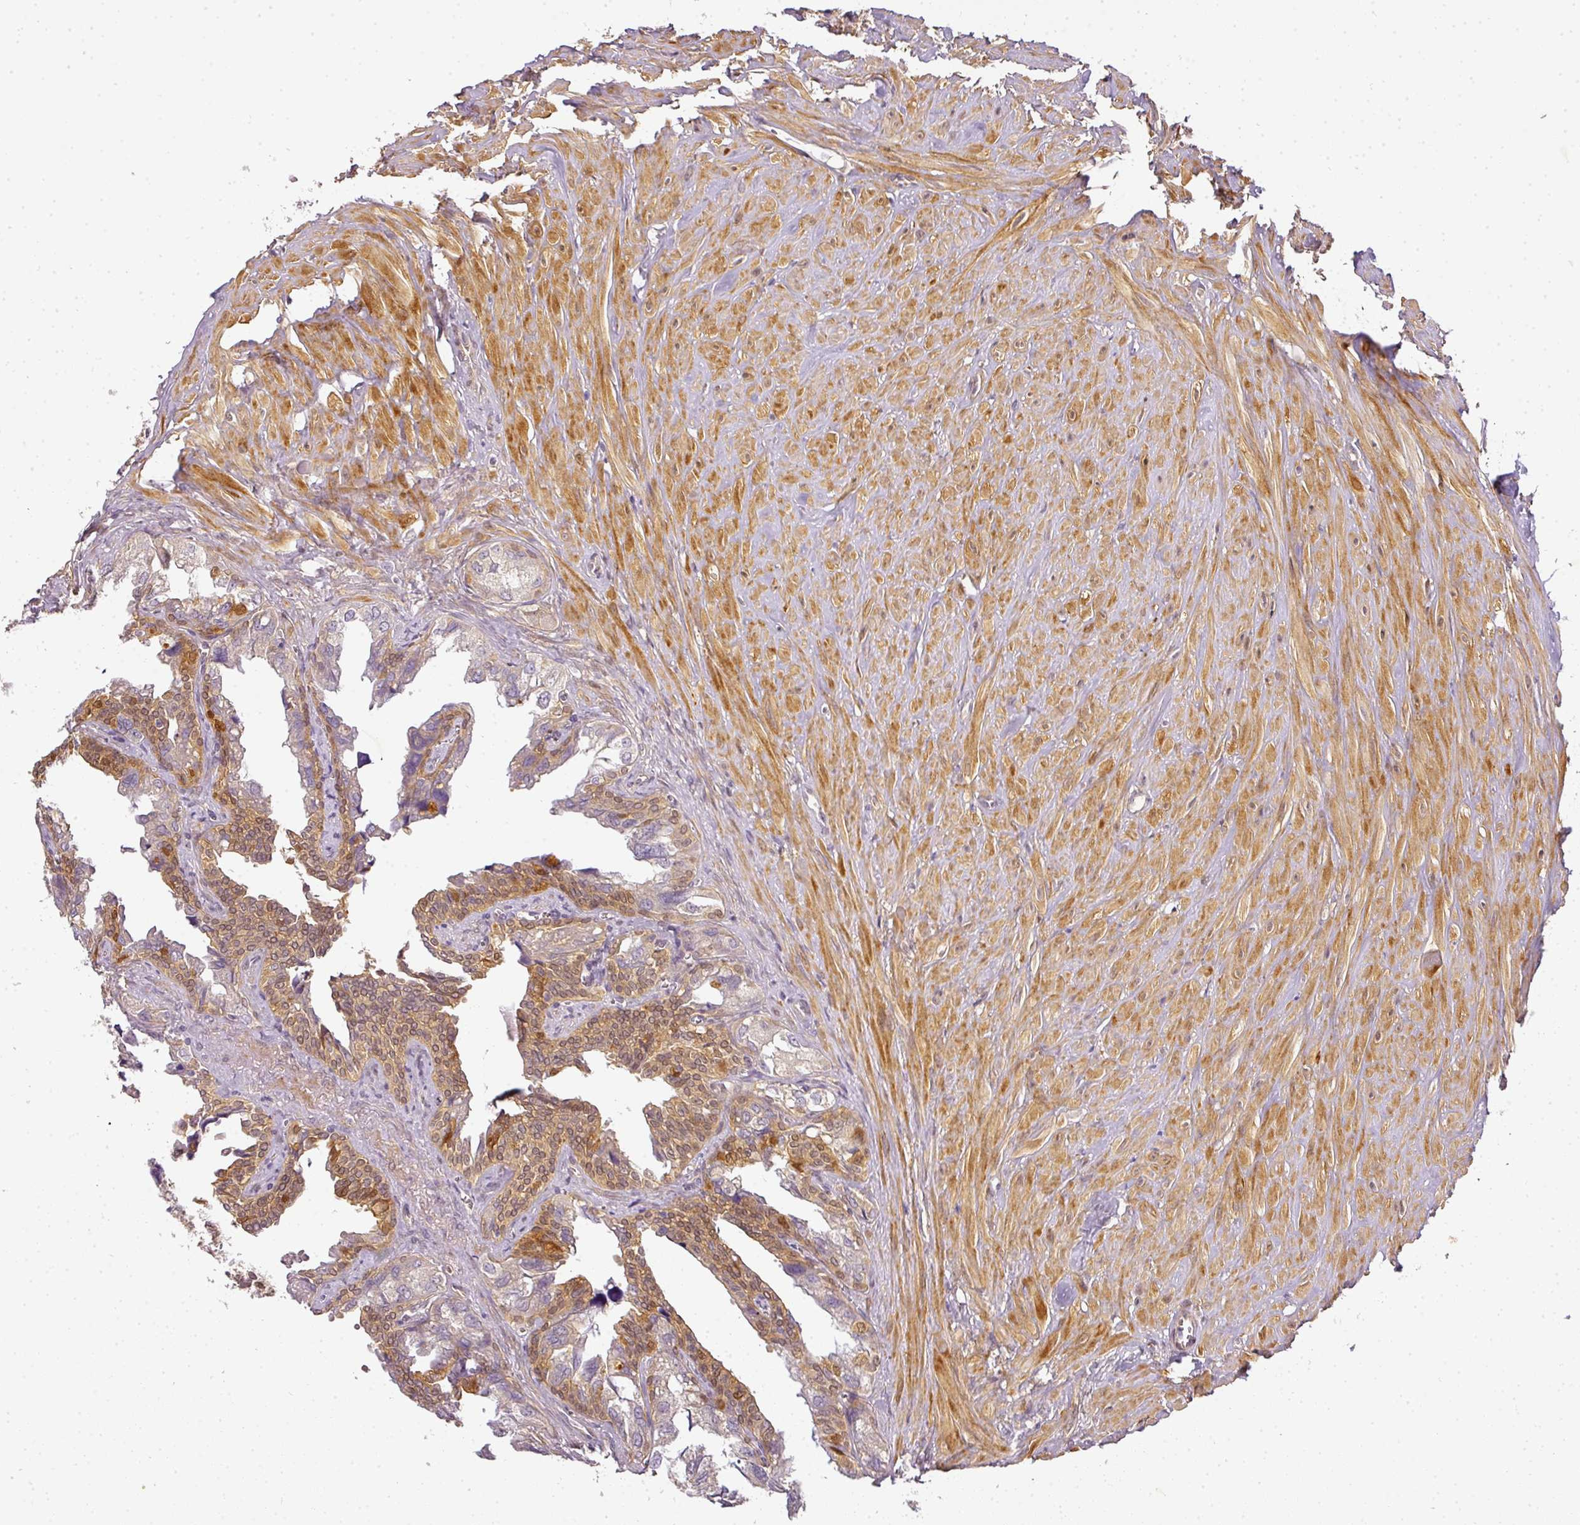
{"staining": {"intensity": "strong", "quantity": "<25%", "location": "cytoplasmic/membranous"}, "tissue": "seminal vesicle", "cell_type": "Glandular cells", "image_type": "normal", "snomed": [{"axis": "morphology", "description": "Normal tissue, NOS"}, {"axis": "topography", "description": "Seminal veicle"}], "caption": "Protein staining of normal seminal vesicle demonstrates strong cytoplasmic/membranous staining in about <25% of glandular cells. (Brightfield microscopy of DAB IHC at high magnification).", "gene": "ADH5", "patient": {"sex": "male", "age": 67}}